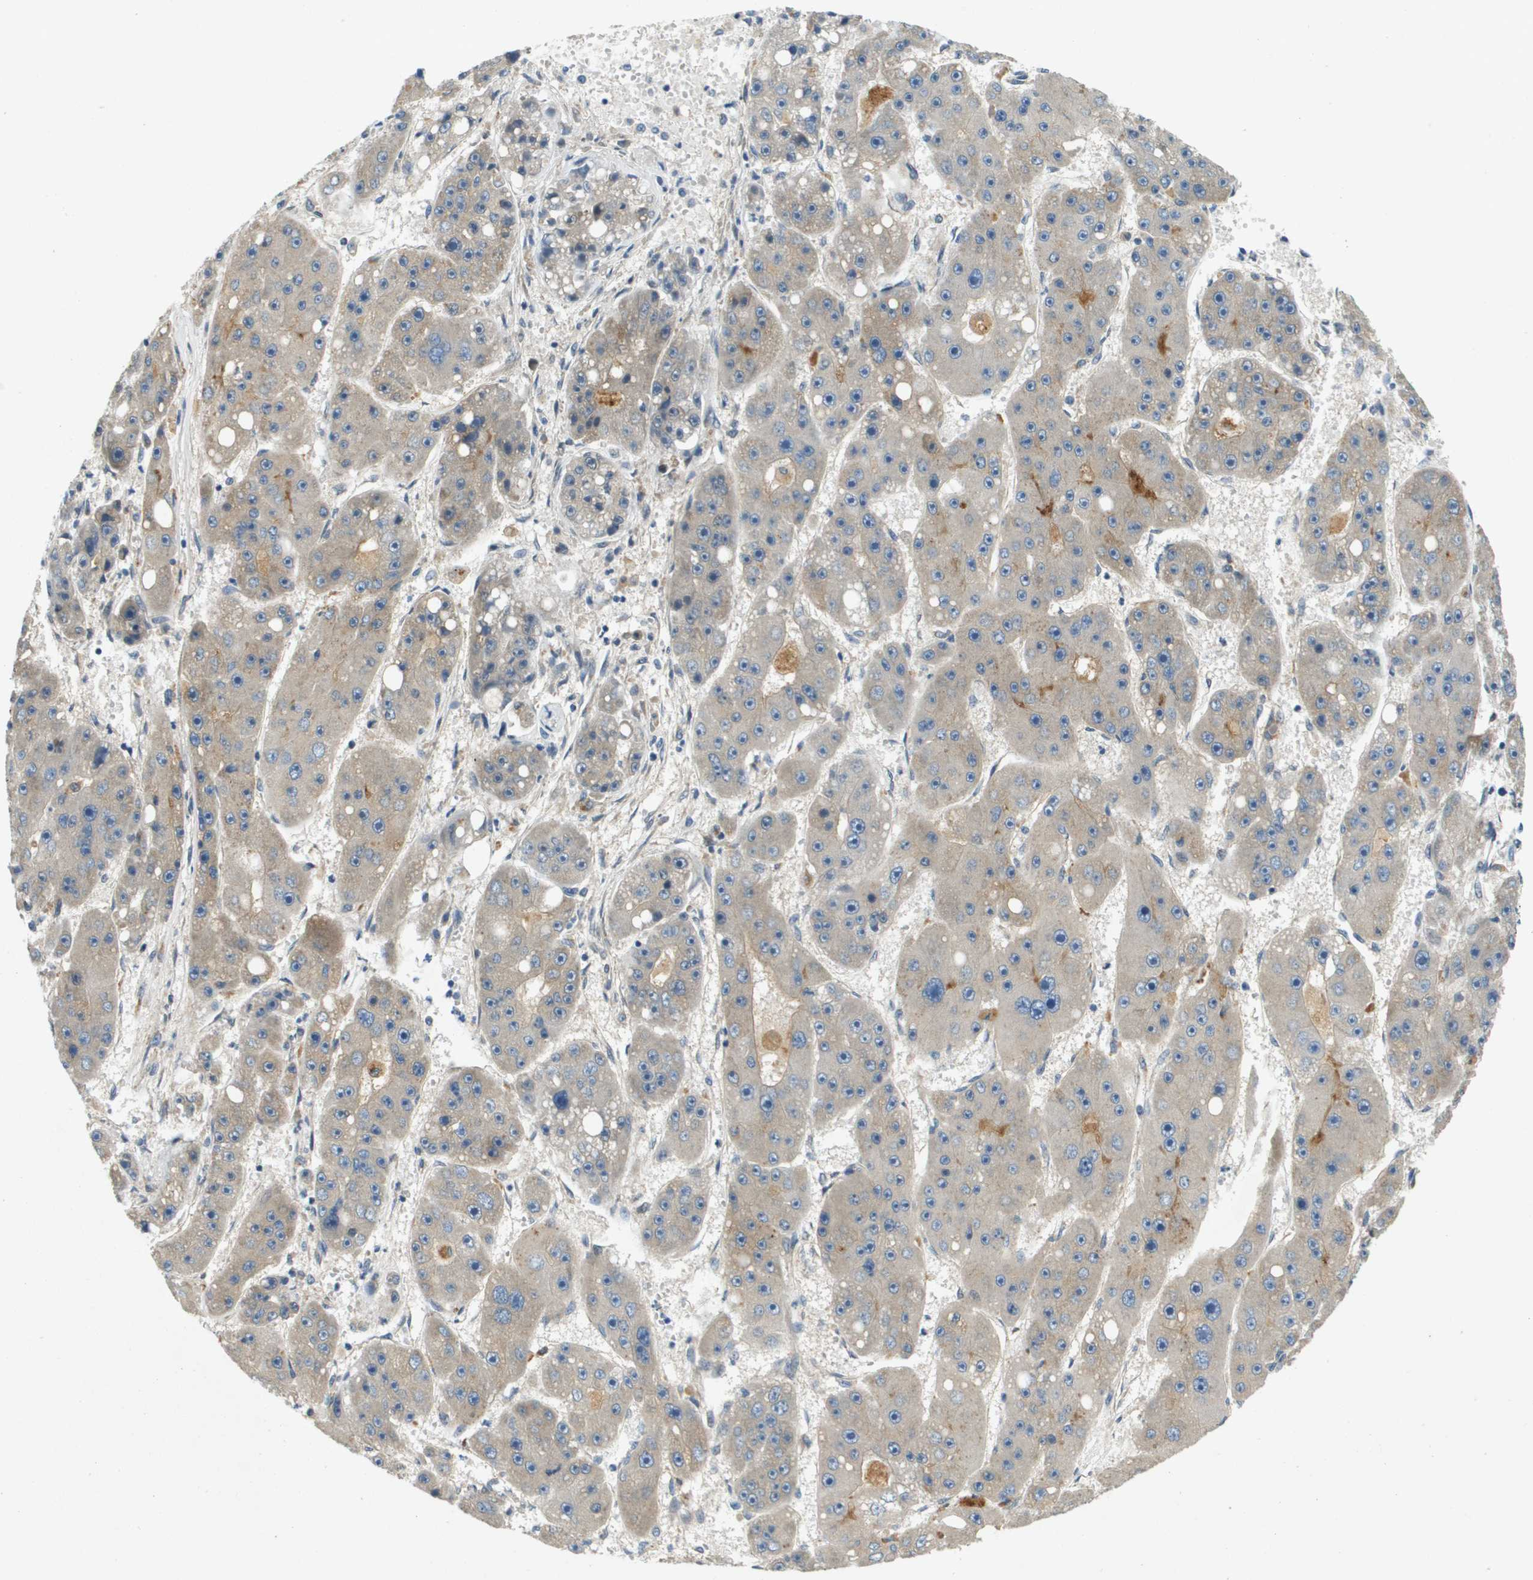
{"staining": {"intensity": "negative", "quantity": "none", "location": "none"}, "tissue": "liver cancer", "cell_type": "Tumor cells", "image_type": "cancer", "snomed": [{"axis": "morphology", "description": "Carcinoma, Hepatocellular, NOS"}, {"axis": "topography", "description": "Liver"}], "caption": "The image reveals no significant positivity in tumor cells of hepatocellular carcinoma (liver). (Immunohistochemistry, brightfield microscopy, high magnification).", "gene": "PGAP3", "patient": {"sex": "female", "age": 61}}